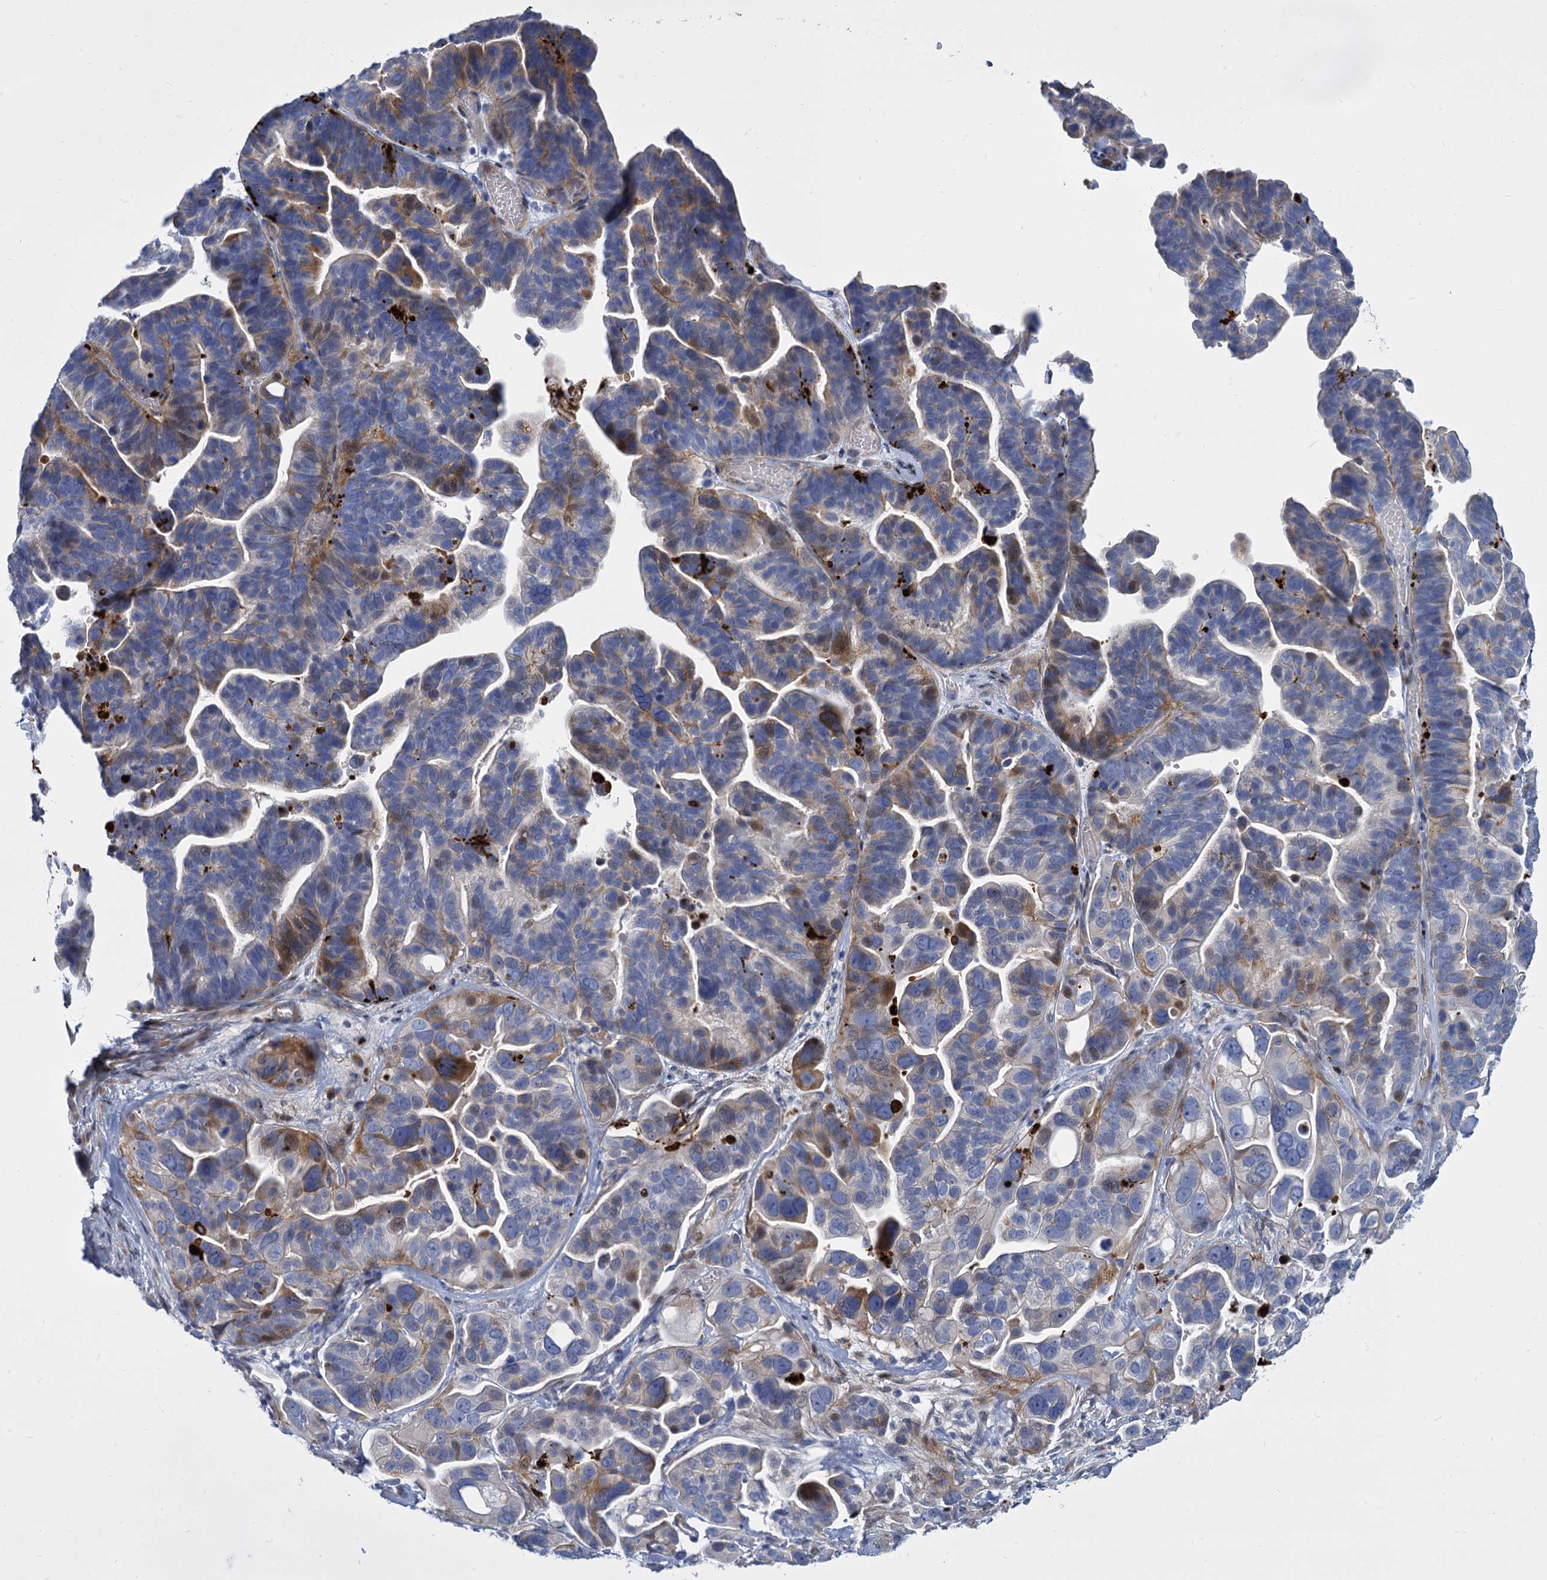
{"staining": {"intensity": "moderate", "quantity": "<25%", "location": "cytoplasmic/membranous"}, "tissue": "ovarian cancer", "cell_type": "Tumor cells", "image_type": "cancer", "snomed": [{"axis": "morphology", "description": "Cystadenocarcinoma, serous, NOS"}, {"axis": "topography", "description": "Ovary"}], "caption": "Moderate cytoplasmic/membranous protein positivity is present in approximately <25% of tumor cells in ovarian cancer.", "gene": "TRIM77", "patient": {"sex": "female", "age": 56}}